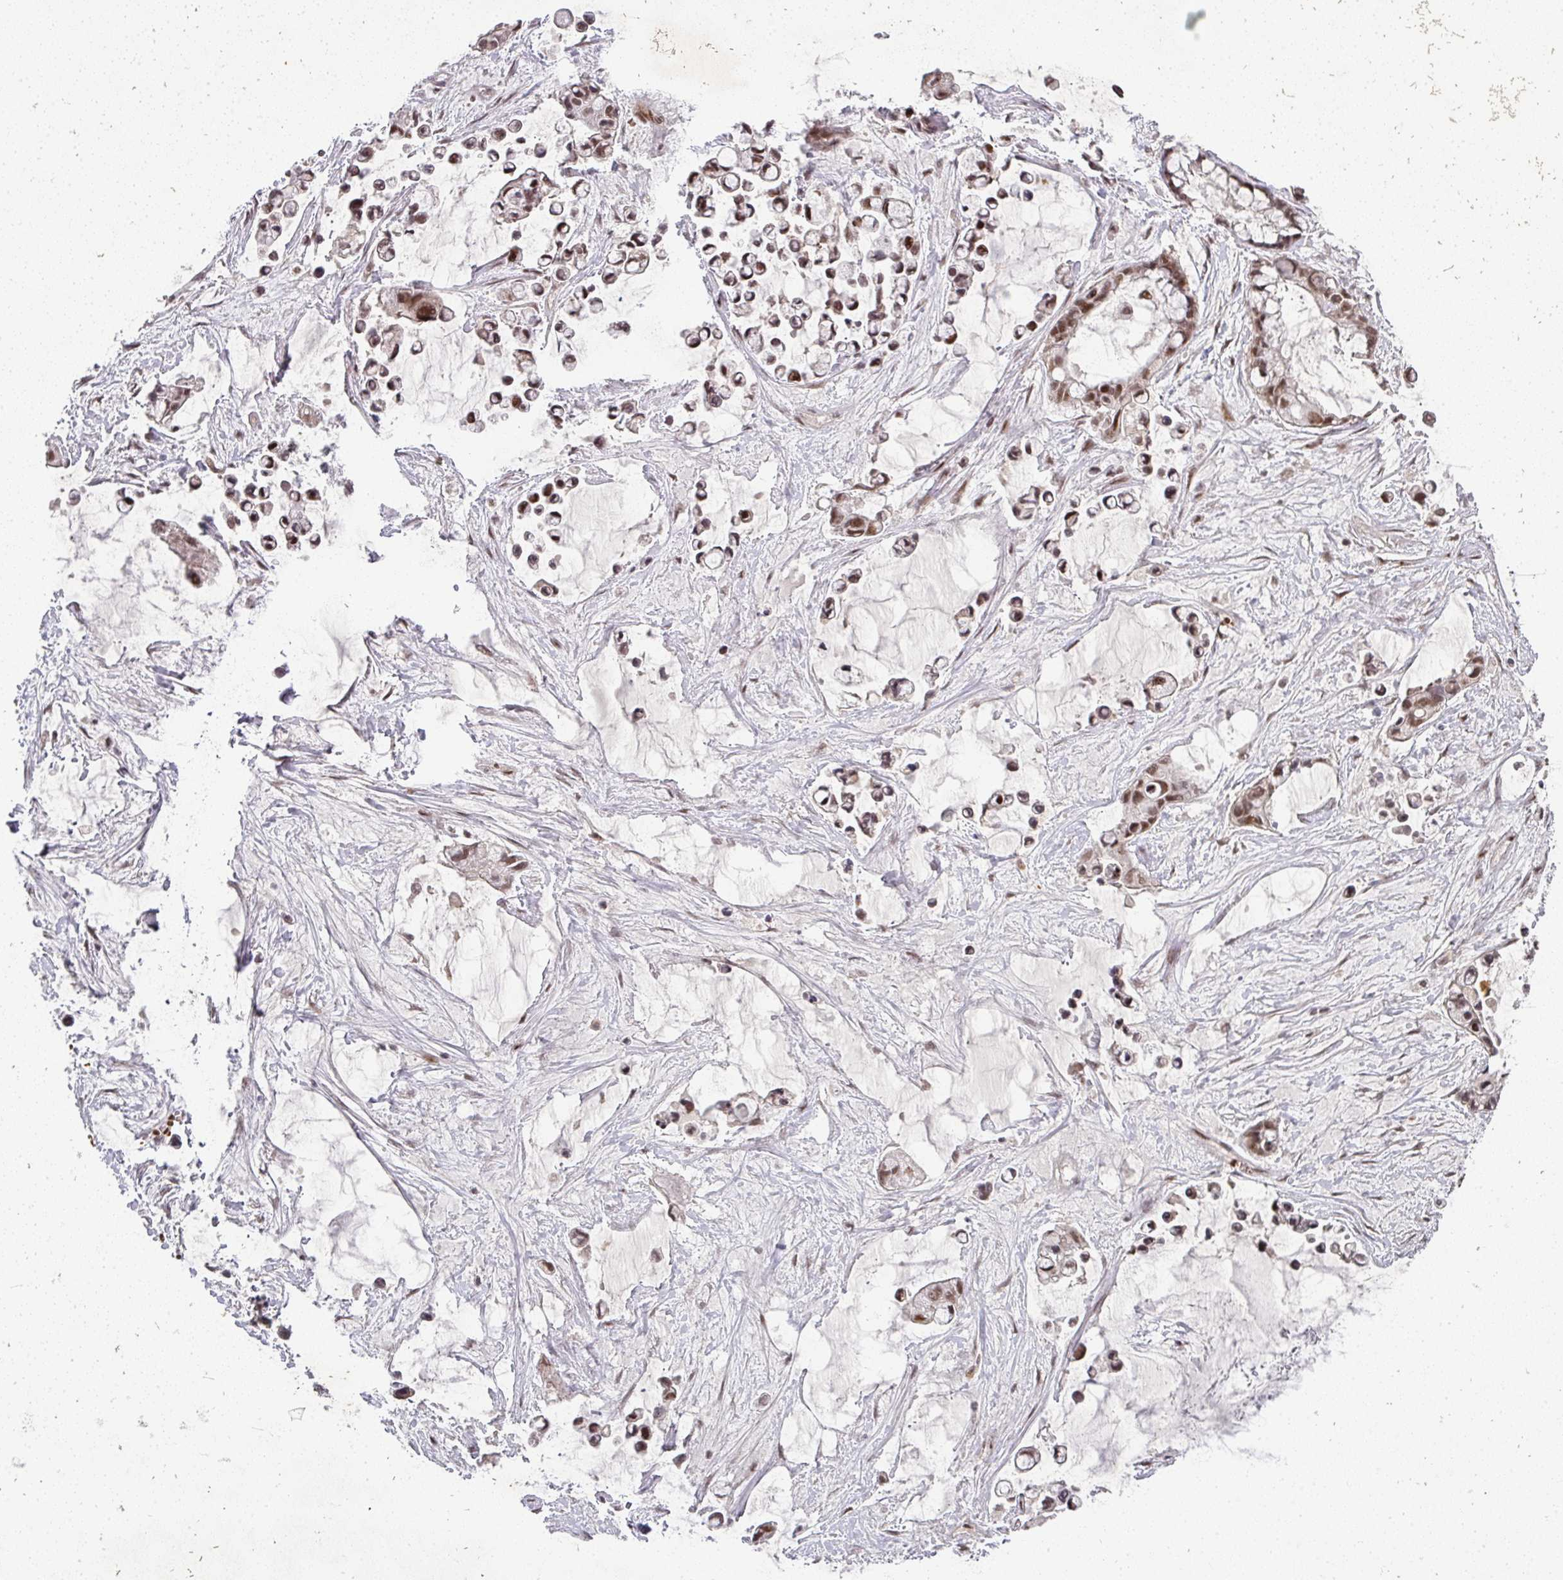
{"staining": {"intensity": "weak", "quantity": ">75%", "location": "nuclear"}, "tissue": "ovarian cancer", "cell_type": "Tumor cells", "image_type": "cancer", "snomed": [{"axis": "morphology", "description": "Cystadenocarcinoma, mucinous, NOS"}, {"axis": "topography", "description": "Ovary"}], "caption": "An image showing weak nuclear positivity in approximately >75% of tumor cells in ovarian mucinous cystadenocarcinoma, as visualized by brown immunohistochemical staining.", "gene": "NEIL1", "patient": {"sex": "female", "age": 63}}